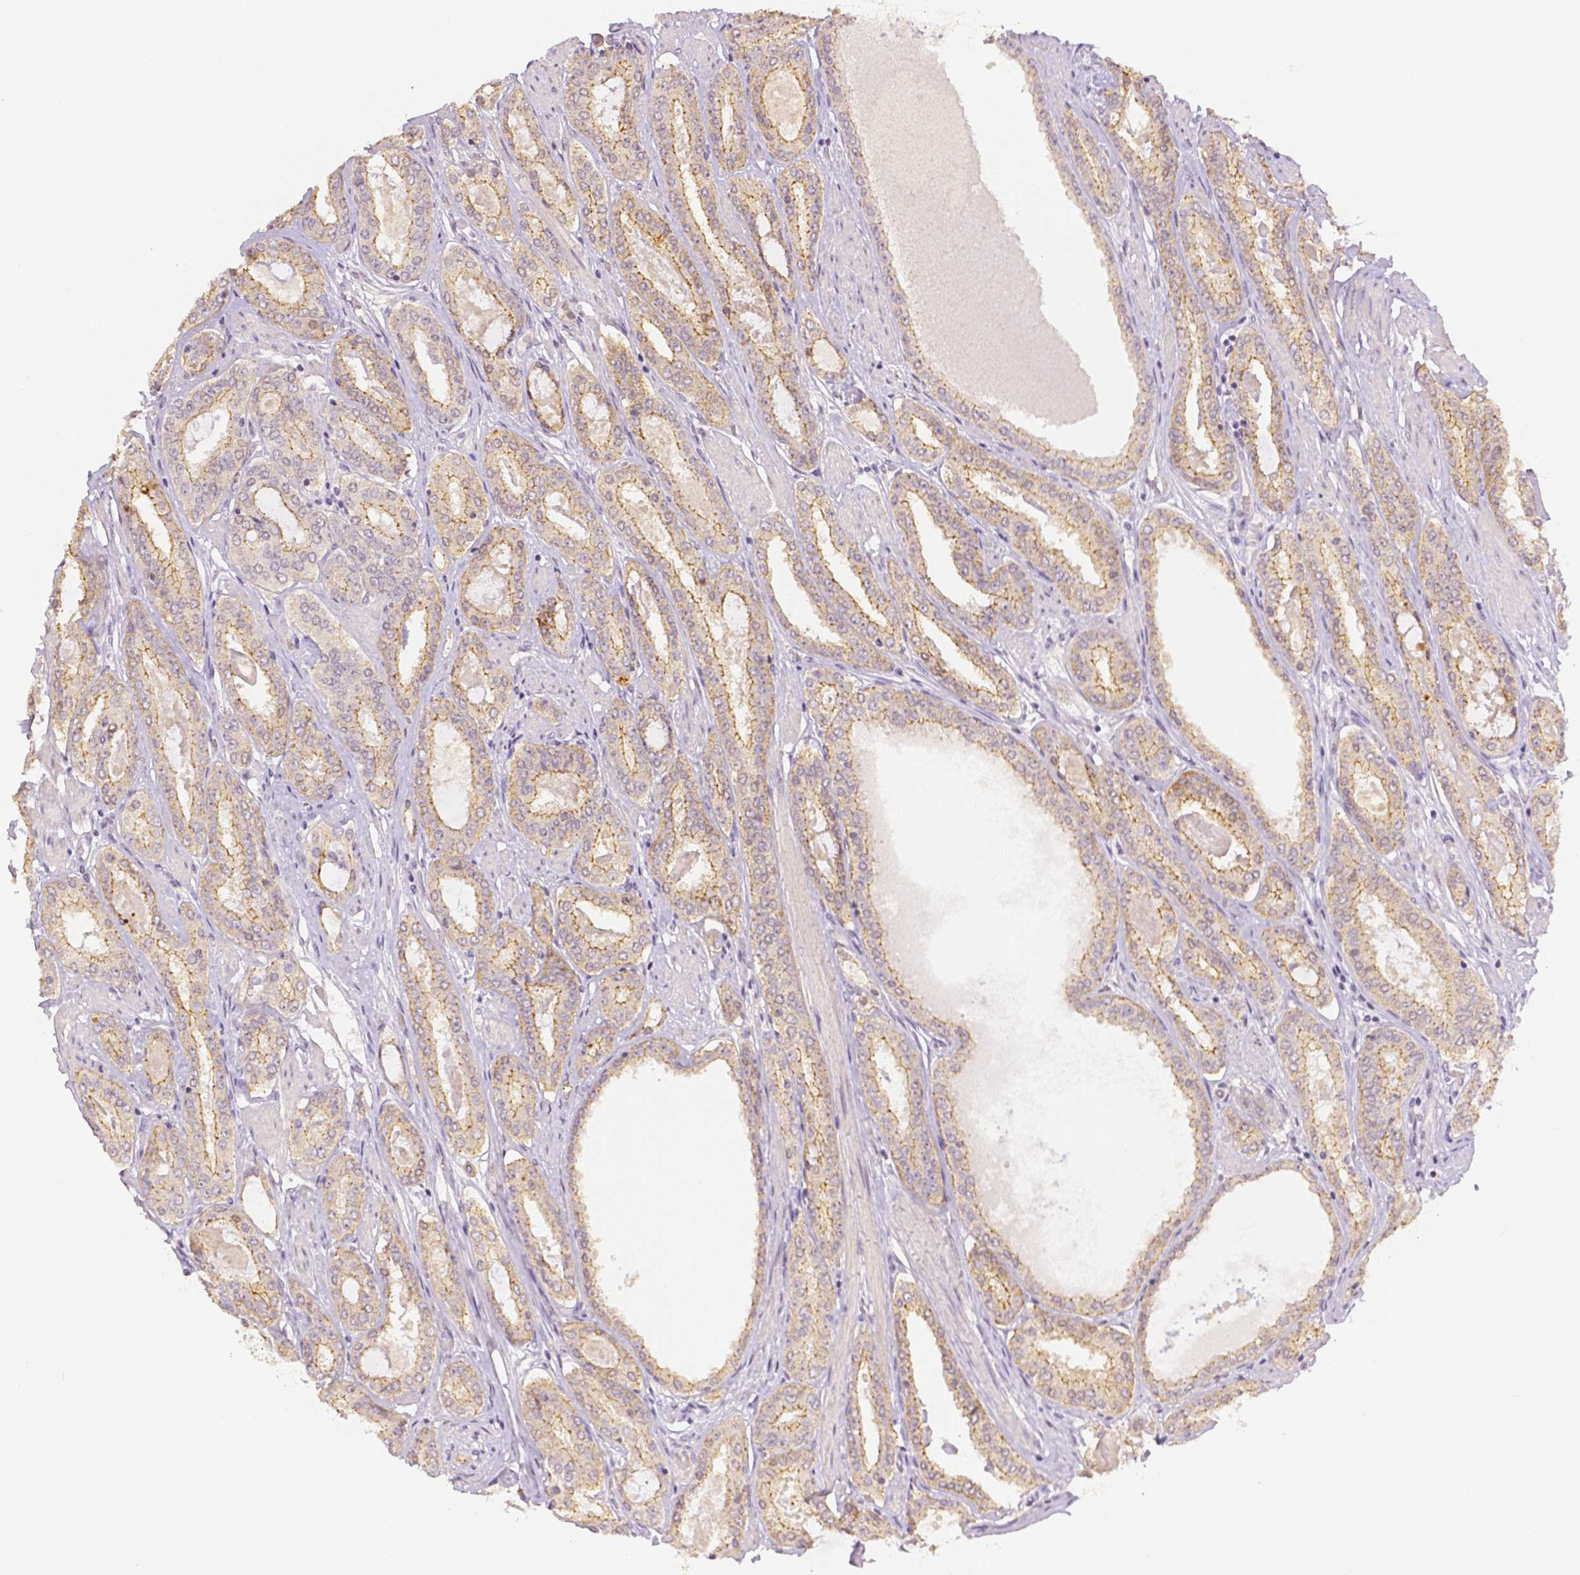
{"staining": {"intensity": "moderate", "quantity": "25%-75%", "location": "cytoplasmic/membranous"}, "tissue": "prostate cancer", "cell_type": "Tumor cells", "image_type": "cancer", "snomed": [{"axis": "morphology", "description": "Adenocarcinoma, High grade"}, {"axis": "topography", "description": "Prostate"}], "caption": "DAB immunohistochemical staining of prostate adenocarcinoma (high-grade) reveals moderate cytoplasmic/membranous protein positivity in about 25%-75% of tumor cells.", "gene": "OCLN", "patient": {"sex": "male", "age": 63}}